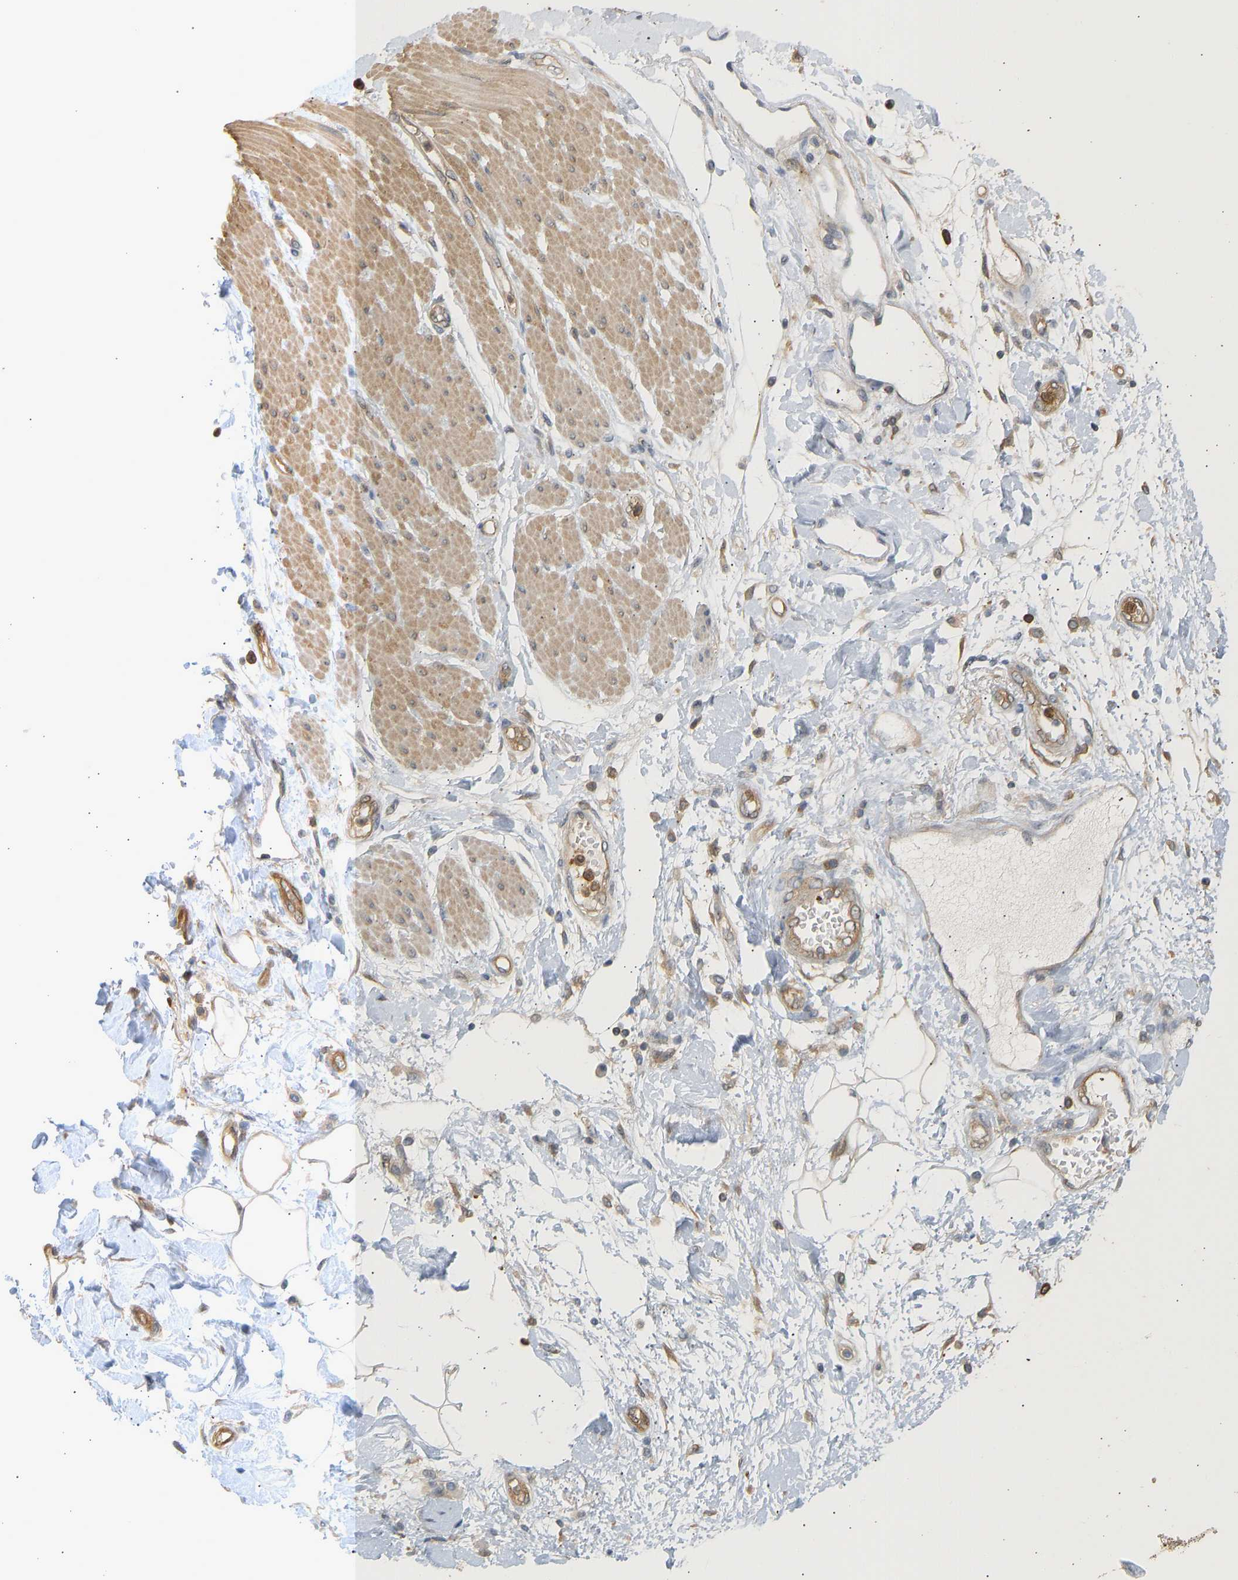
{"staining": {"intensity": "moderate", "quantity": ">75%", "location": "cytoplasmic/membranous"}, "tissue": "adipose tissue", "cell_type": "Adipocytes", "image_type": "normal", "snomed": [{"axis": "morphology", "description": "Normal tissue, NOS"}, {"axis": "morphology", "description": "Adenocarcinoma, NOS"}, {"axis": "topography", "description": "Duodenum"}, {"axis": "topography", "description": "Peripheral nerve tissue"}], "caption": "IHC image of normal adipose tissue: human adipose tissue stained using immunohistochemistry (IHC) exhibits medium levels of moderate protein expression localized specifically in the cytoplasmic/membranous of adipocytes, appearing as a cytoplasmic/membranous brown color.", "gene": "ENO1", "patient": {"sex": "female", "age": 60}}